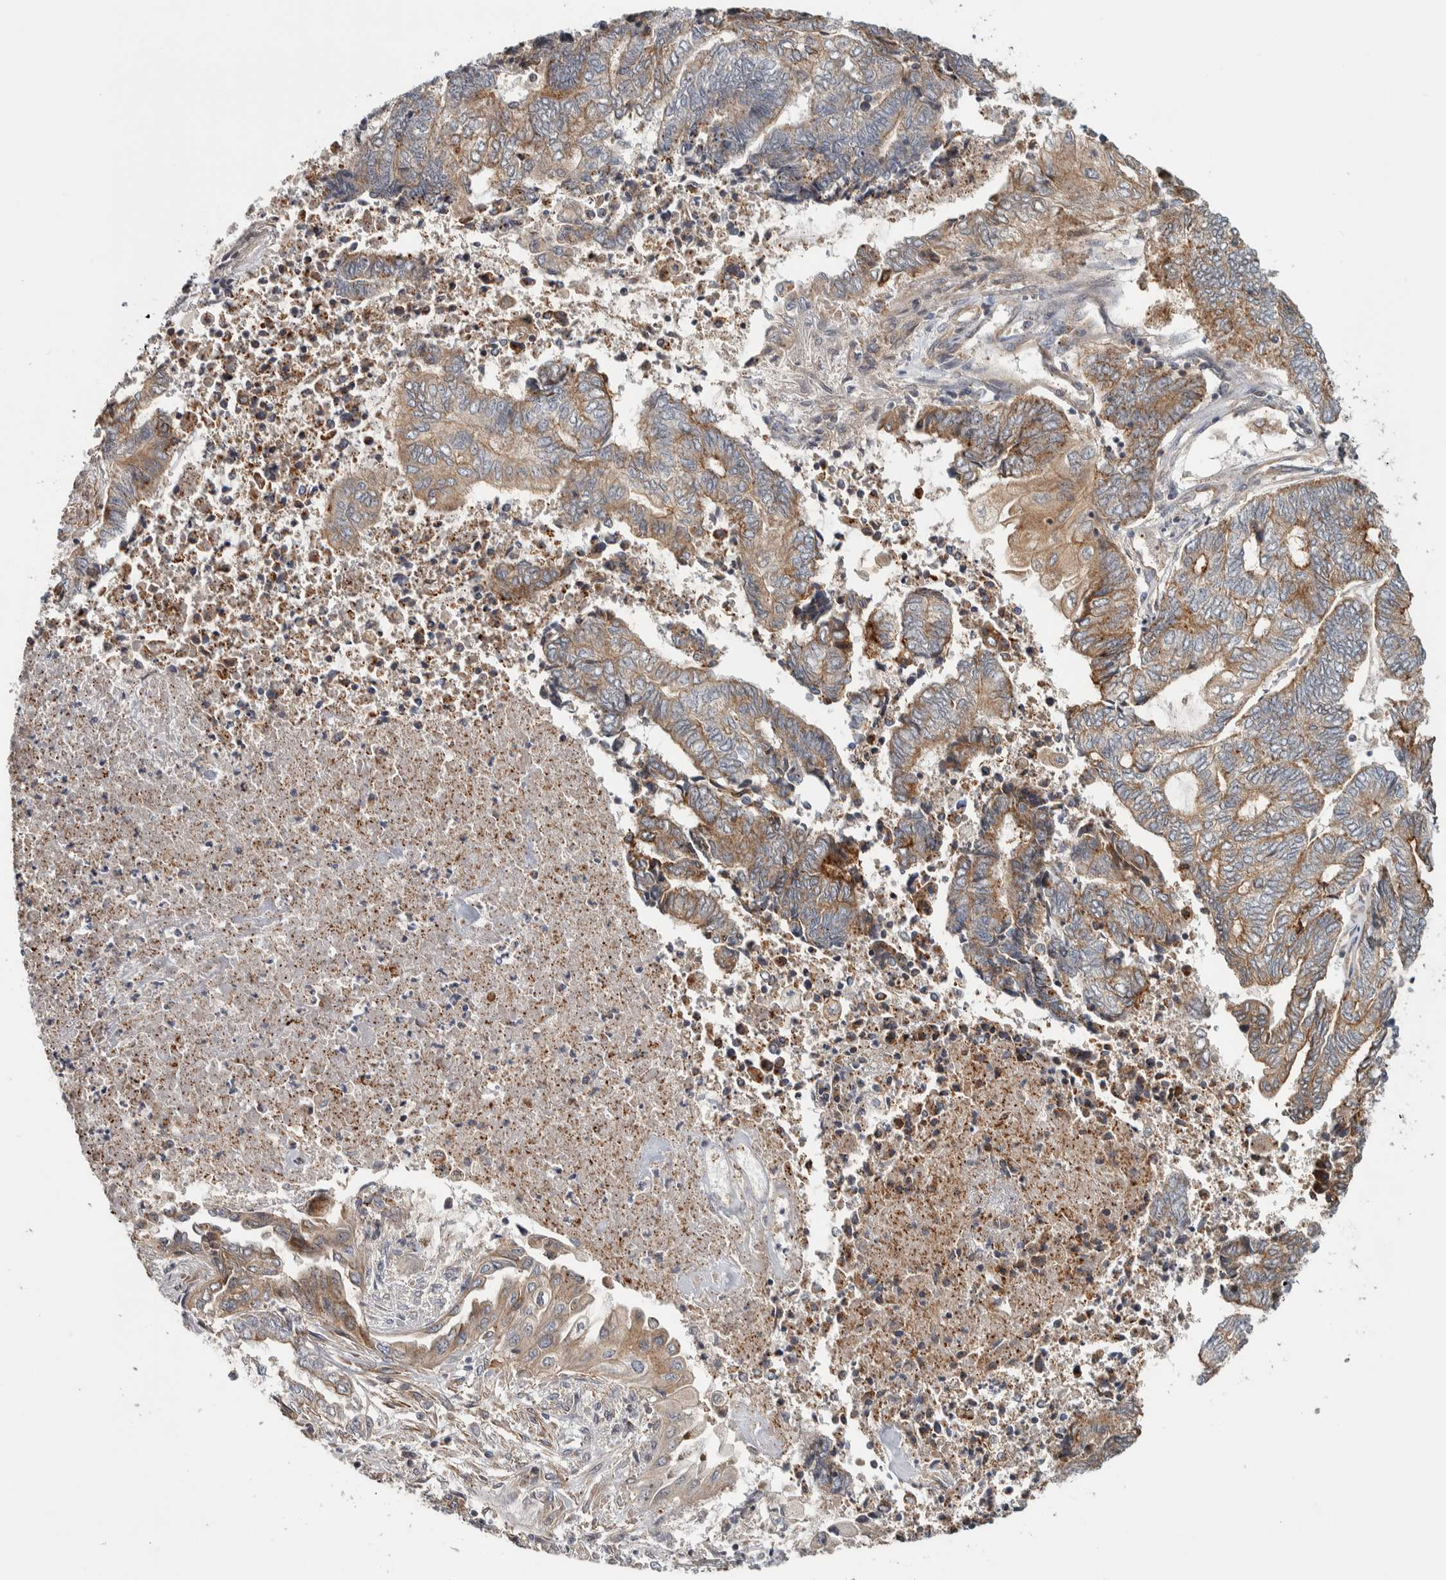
{"staining": {"intensity": "moderate", "quantity": "25%-75%", "location": "cytoplasmic/membranous"}, "tissue": "endometrial cancer", "cell_type": "Tumor cells", "image_type": "cancer", "snomed": [{"axis": "morphology", "description": "Adenocarcinoma, NOS"}, {"axis": "topography", "description": "Uterus"}, {"axis": "topography", "description": "Endometrium"}], "caption": "Immunohistochemical staining of human endometrial cancer exhibits medium levels of moderate cytoplasmic/membranous staining in about 25%-75% of tumor cells.", "gene": "TBC1D31", "patient": {"sex": "female", "age": 70}}